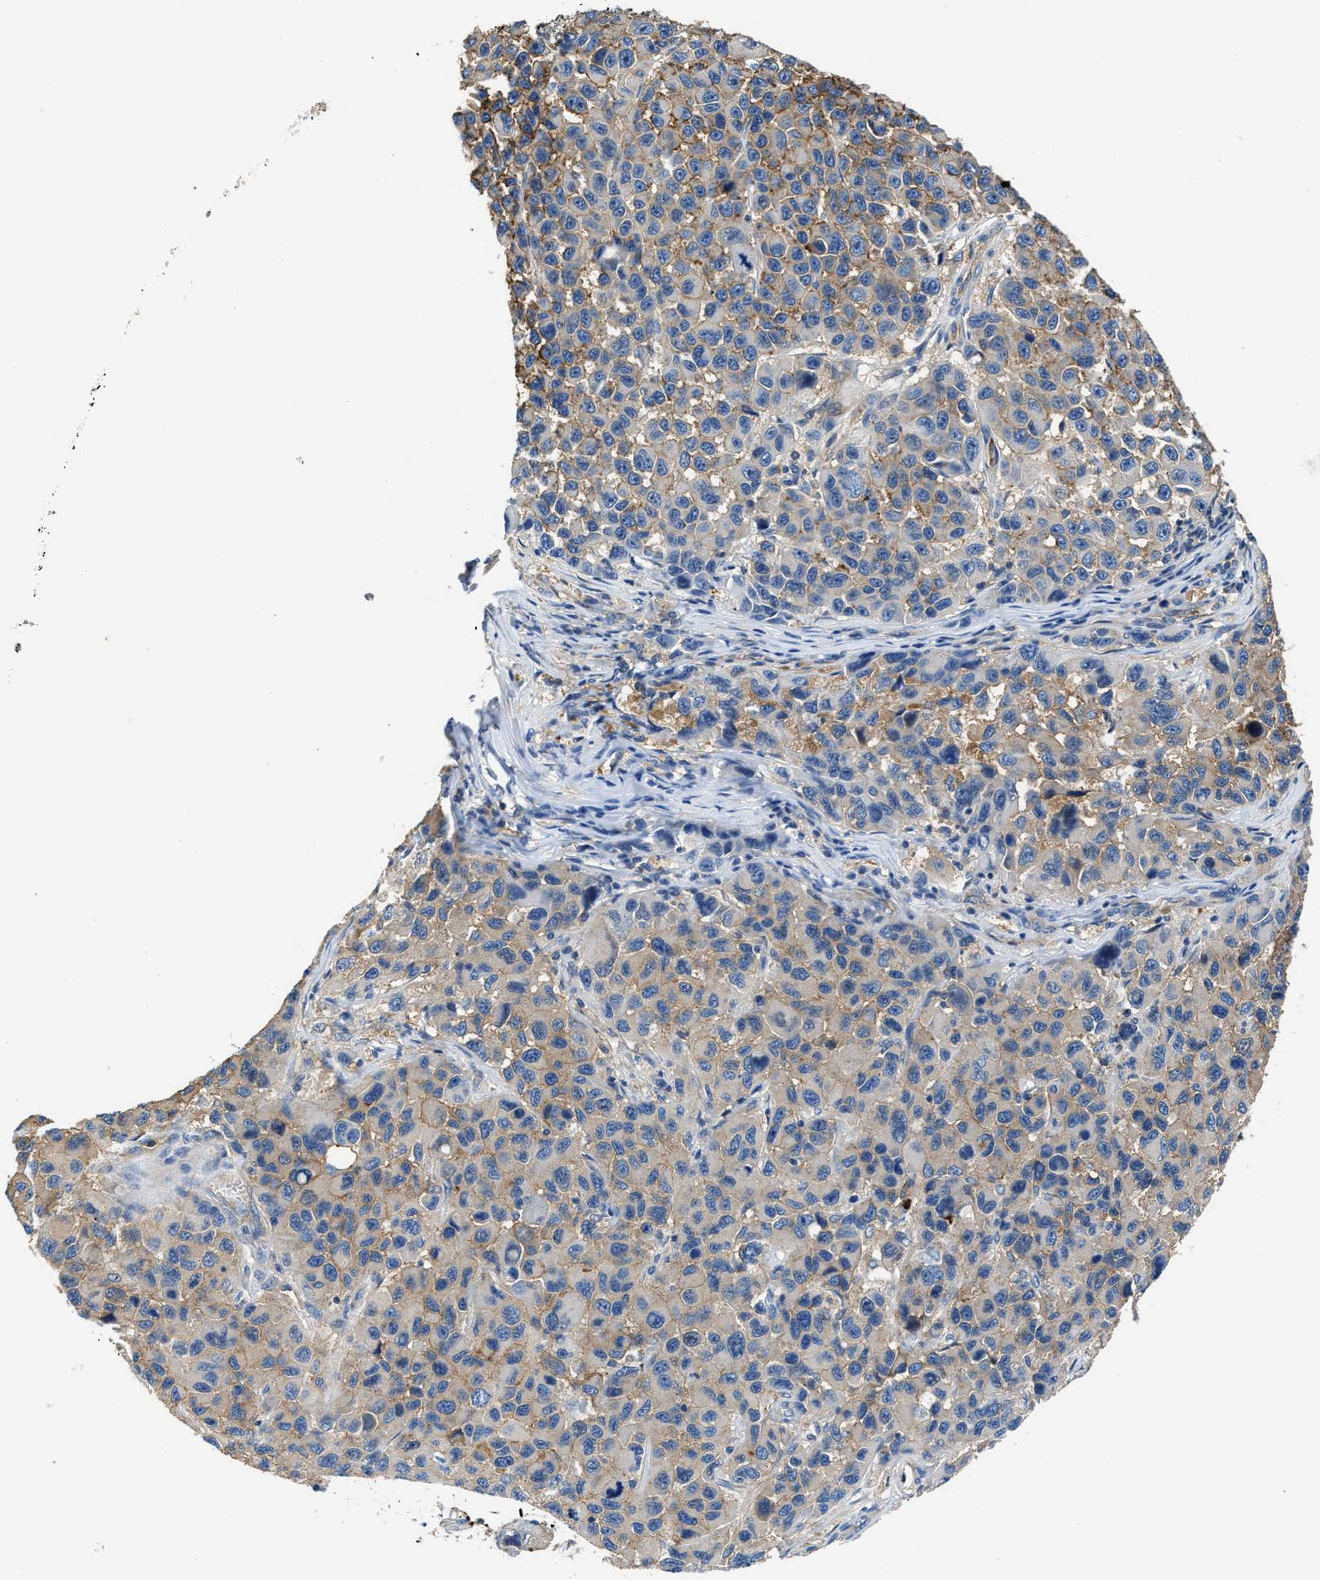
{"staining": {"intensity": "moderate", "quantity": "<25%", "location": "cytoplasmic/membranous"}, "tissue": "melanoma", "cell_type": "Tumor cells", "image_type": "cancer", "snomed": [{"axis": "morphology", "description": "Malignant melanoma, NOS"}, {"axis": "topography", "description": "Skin"}], "caption": "A brown stain shows moderate cytoplasmic/membranous expression of a protein in melanoma tumor cells. Immunohistochemistry stains the protein of interest in brown and the nuclei are stained blue.", "gene": "TRAF6", "patient": {"sex": "male", "age": 53}}